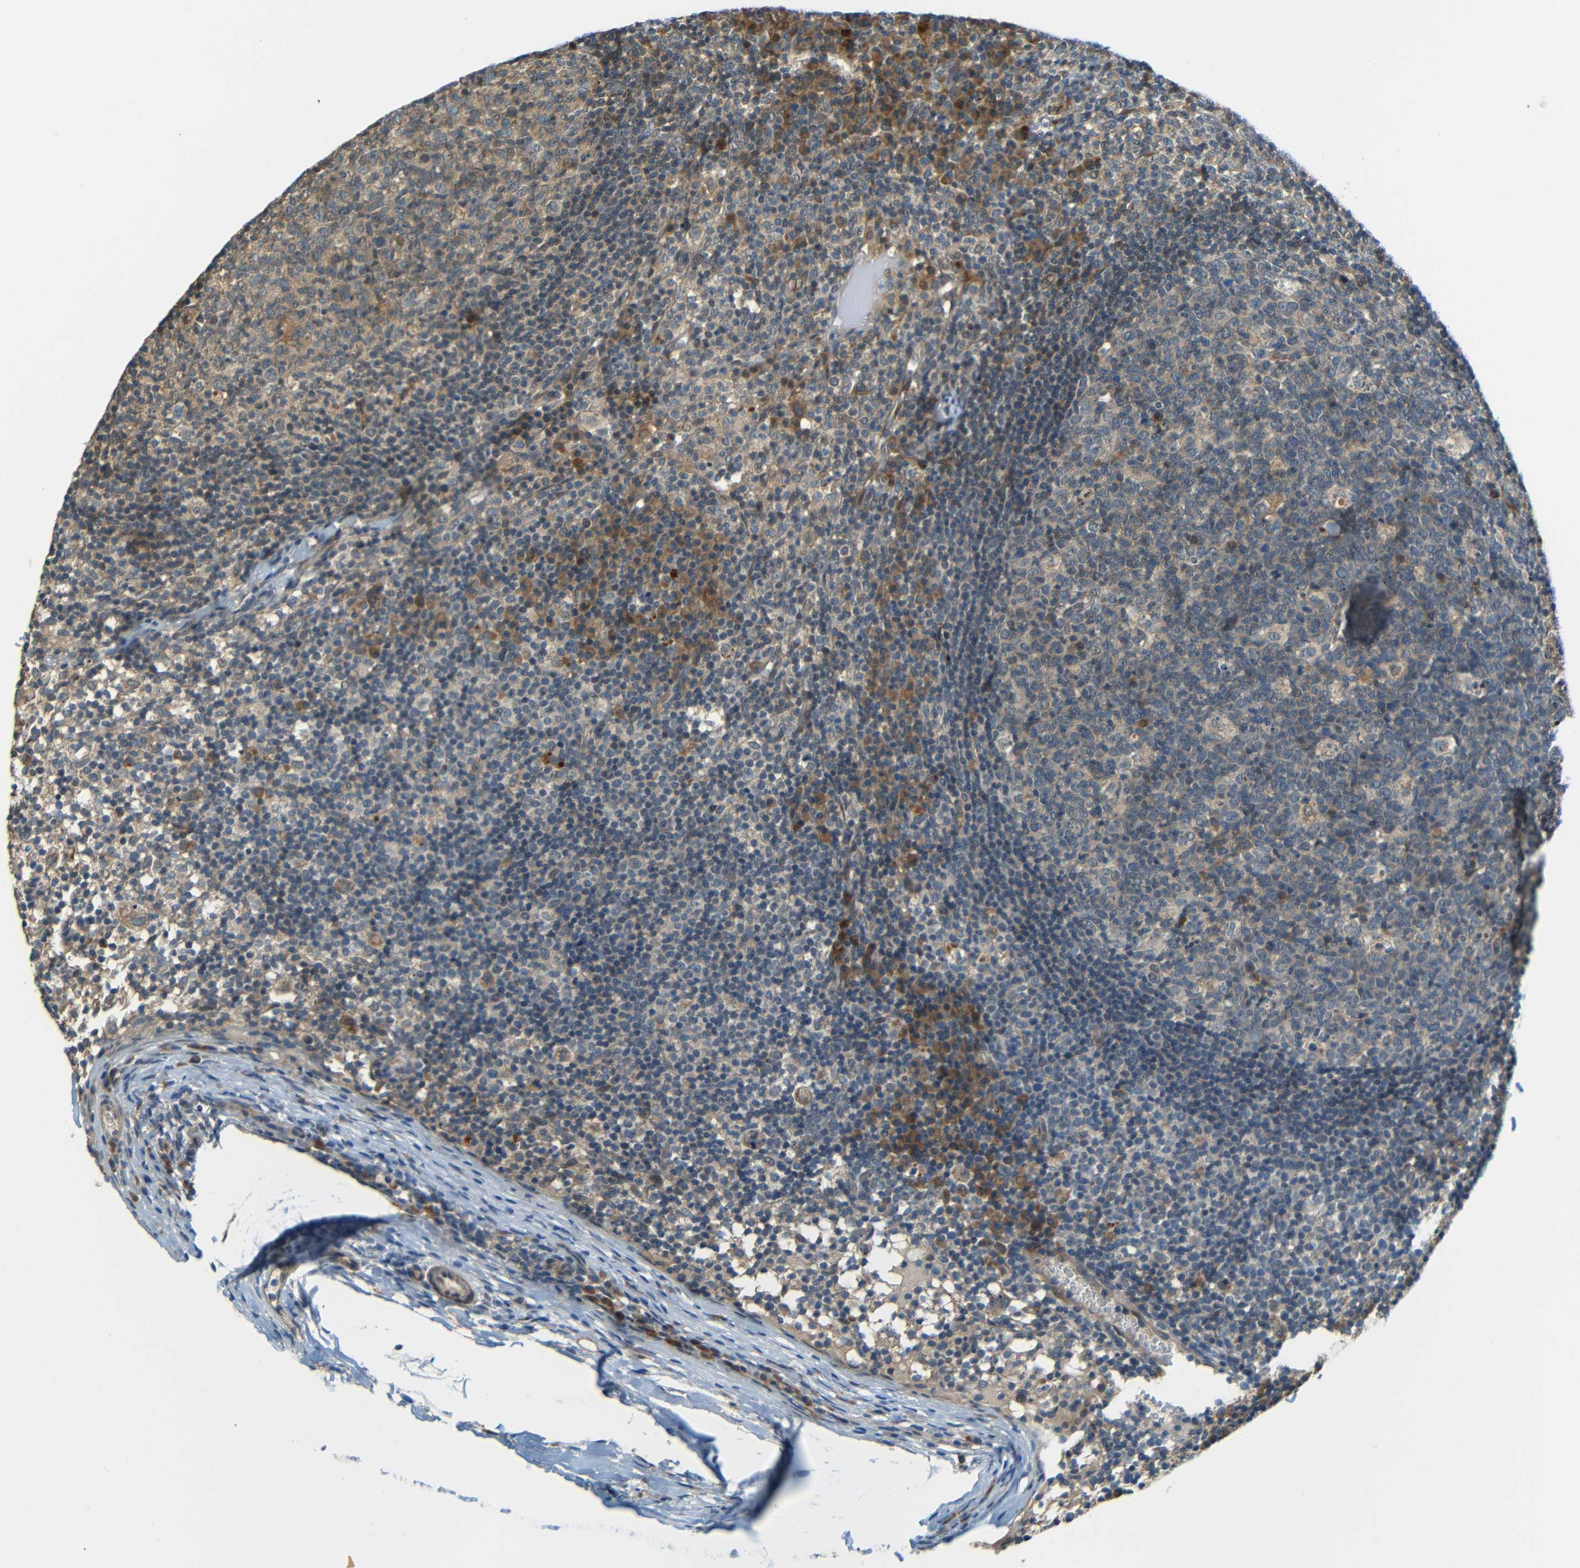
{"staining": {"intensity": "moderate", "quantity": "25%-75%", "location": "cytoplasmic/membranous"}, "tissue": "lymph node", "cell_type": "Germinal center cells", "image_type": "normal", "snomed": [{"axis": "morphology", "description": "Normal tissue, NOS"}, {"axis": "morphology", "description": "Inflammation, NOS"}, {"axis": "topography", "description": "Lymph node"}], "caption": "Immunohistochemical staining of benign lymph node exhibits medium levels of moderate cytoplasmic/membranous staining in approximately 25%-75% of germinal center cells. Nuclei are stained in blue.", "gene": "FNDC3A", "patient": {"sex": "male", "age": 55}}